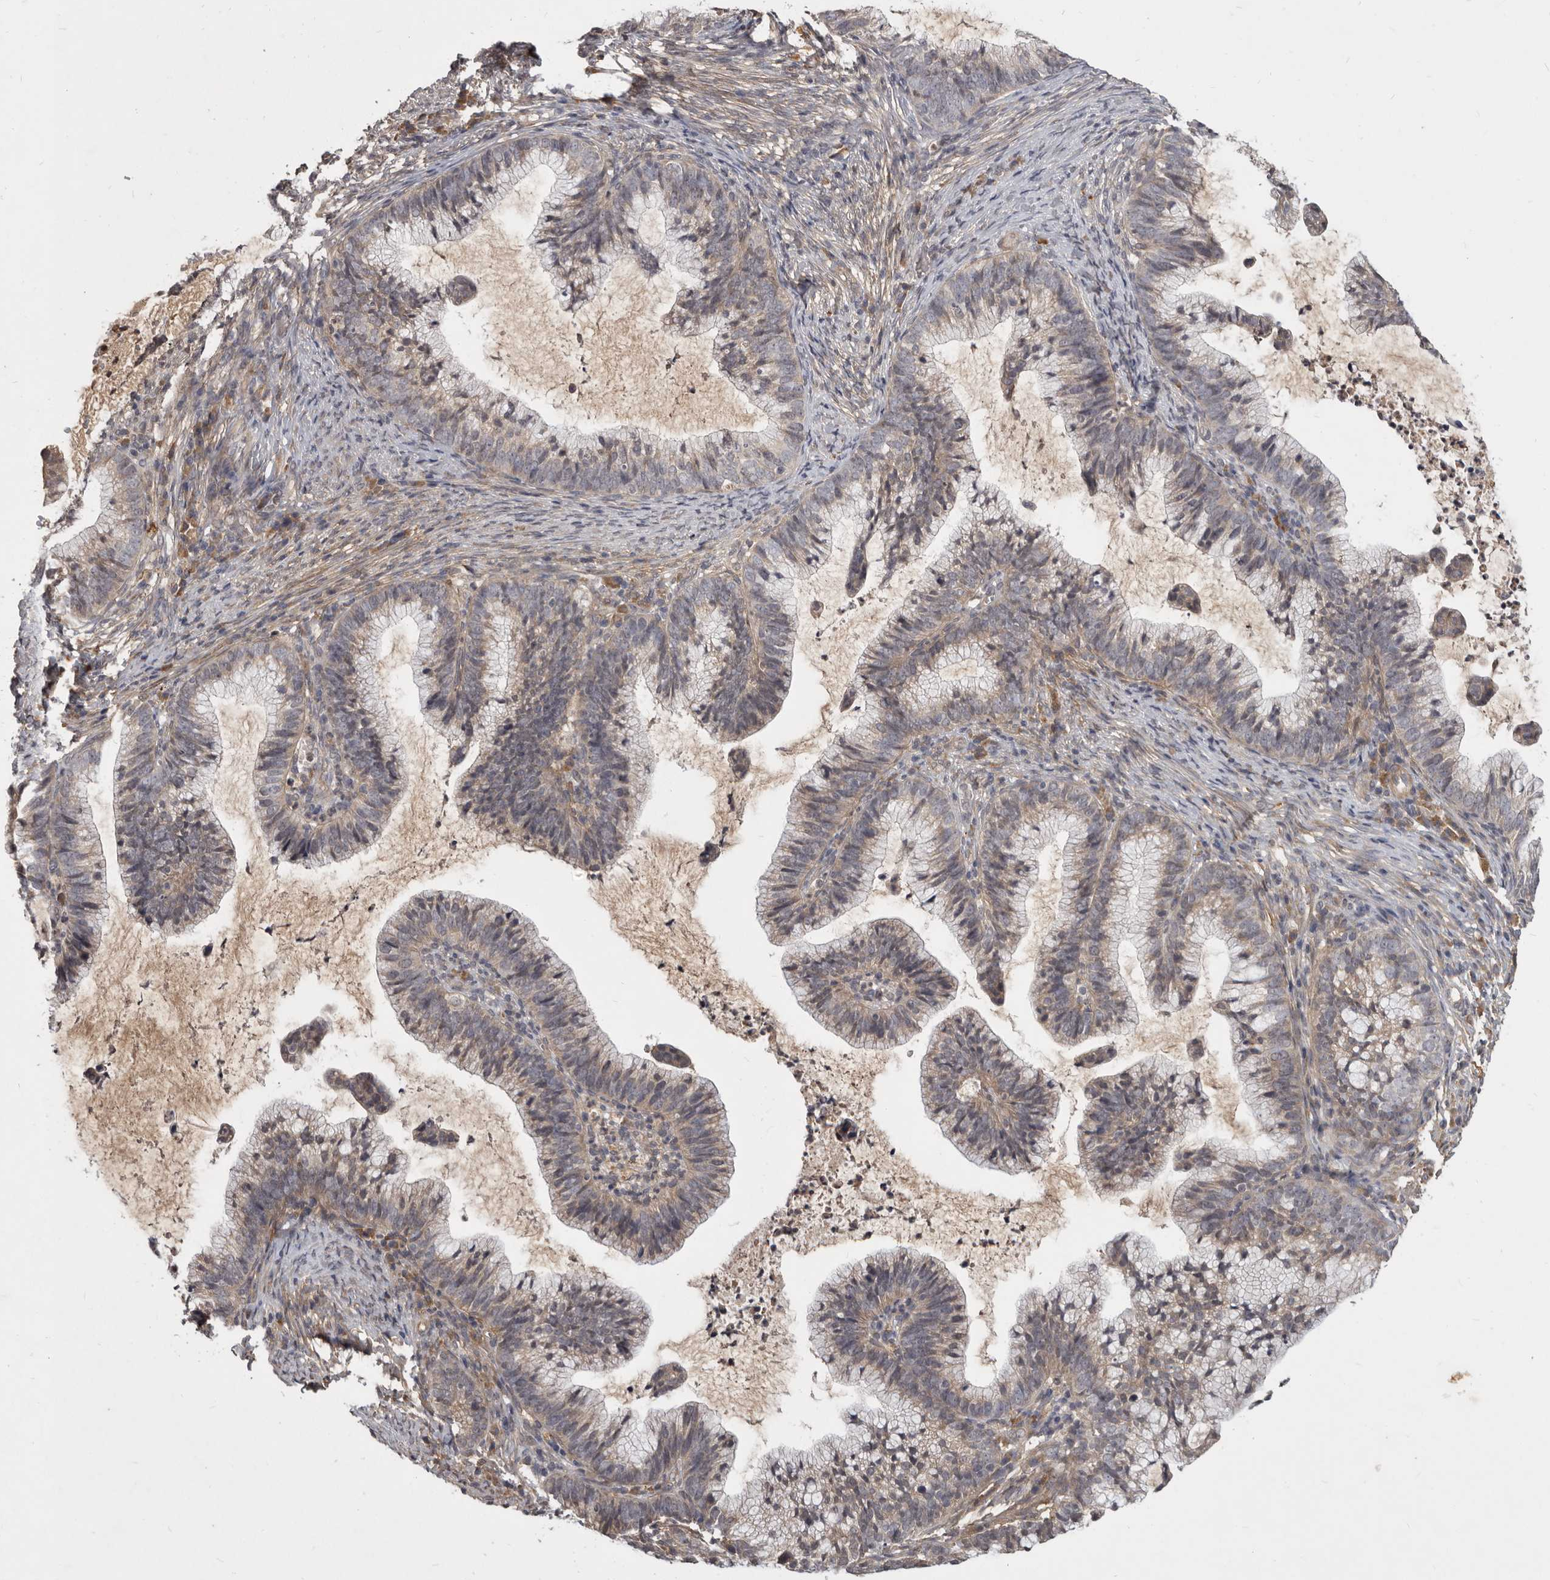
{"staining": {"intensity": "weak", "quantity": "<25%", "location": "cytoplasmic/membranous"}, "tissue": "cervical cancer", "cell_type": "Tumor cells", "image_type": "cancer", "snomed": [{"axis": "morphology", "description": "Adenocarcinoma, NOS"}, {"axis": "topography", "description": "Cervix"}], "caption": "A high-resolution photomicrograph shows IHC staining of adenocarcinoma (cervical), which reveals no significant positivity in tumor cells.", "gene": "DNAJC28", "patient": {"sex": "female", "age": 36}}